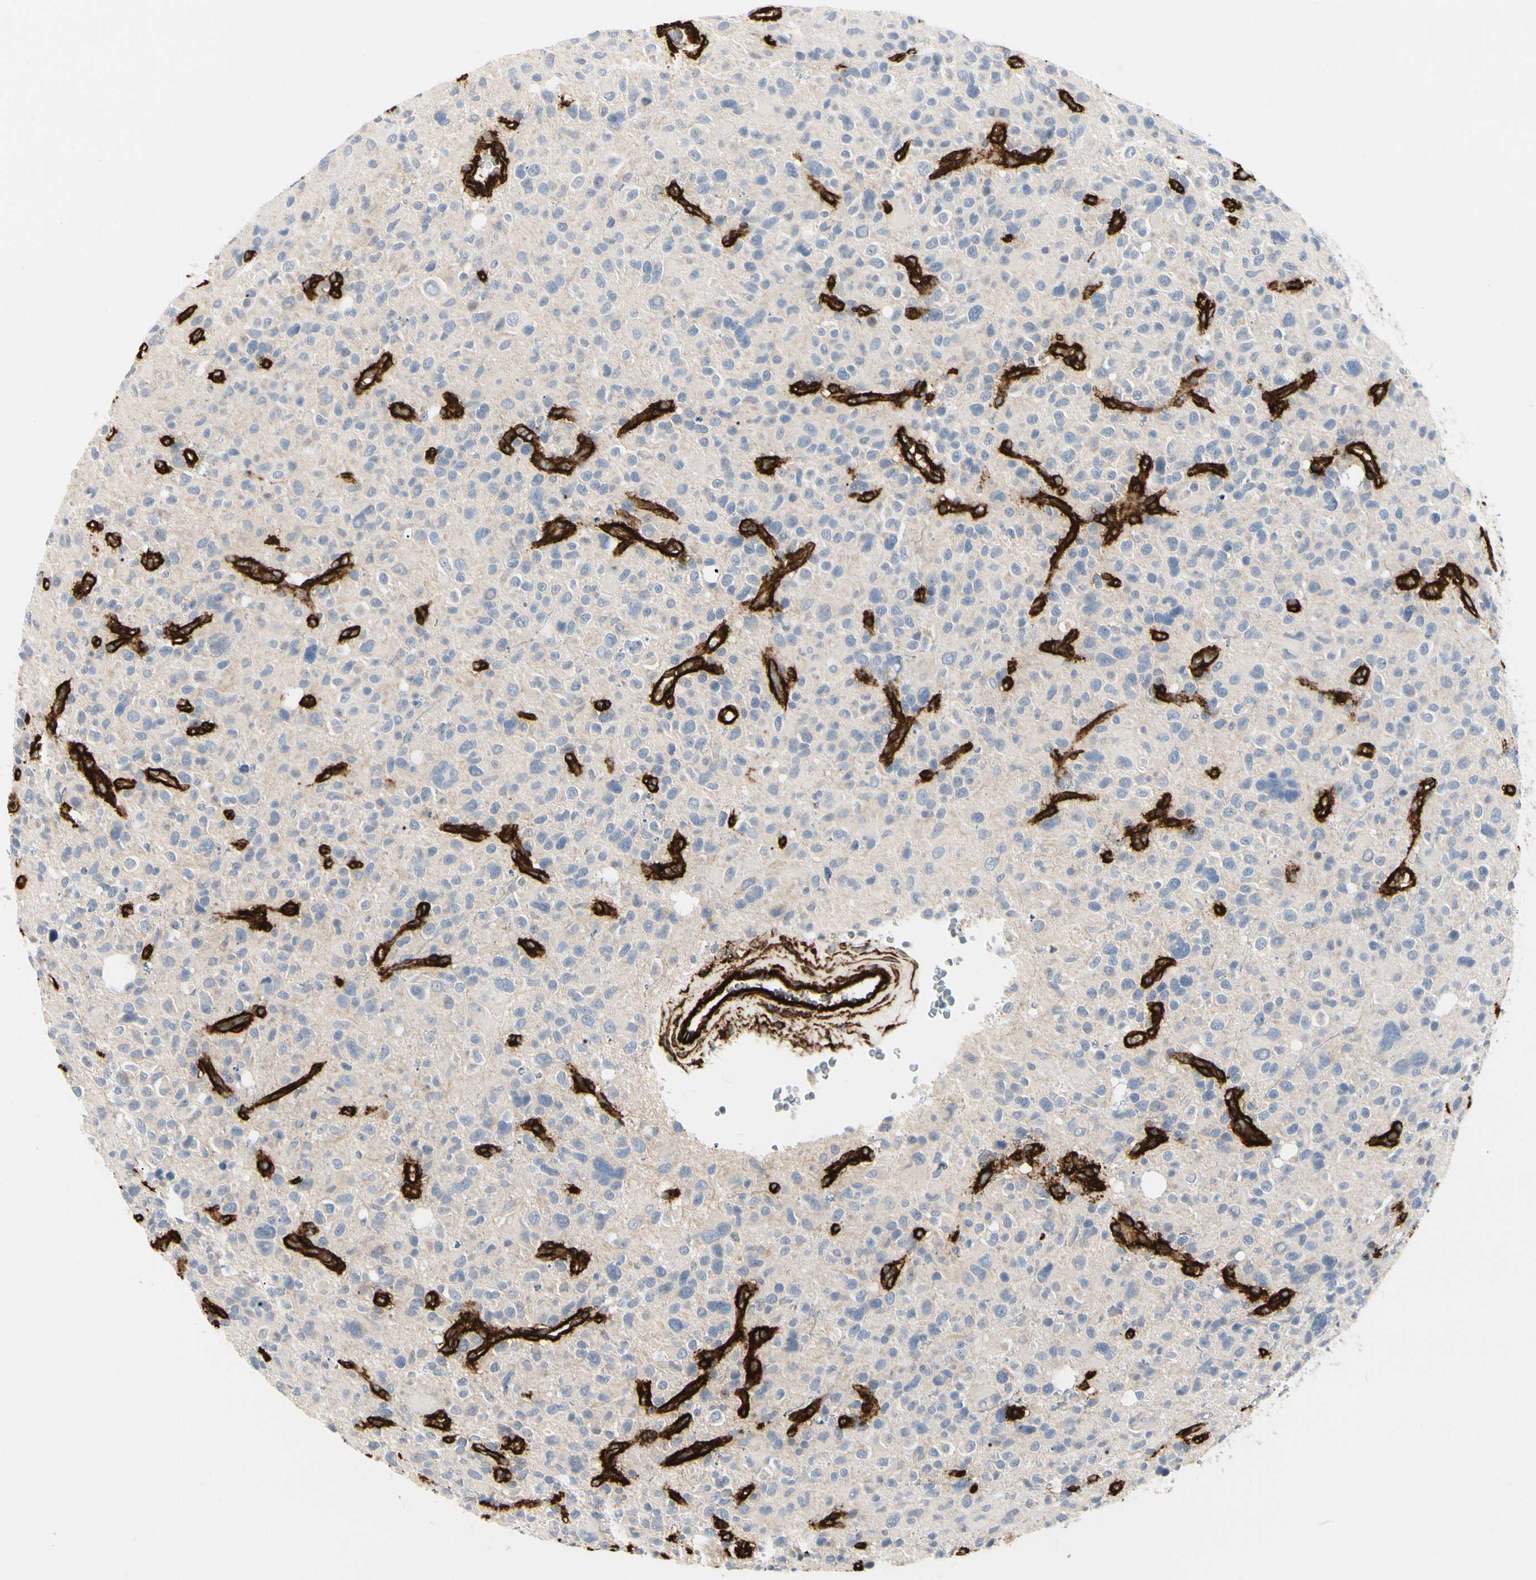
{"staining": {"intensity": "negative", "quantity": "none", "location": "none"}, "tissue": "glioma", "cell_type": "Tumor cells", "image_type": "cancer", "snomed": [{"axis": "morphology", "description": "Glioma, malignant, High grade"}, {"axis": "topography", "description": "Brain"}], "caption": "High magnification brightfield microscopy of malignant glioma (high-grade) stained with DAB (3,3'-diaminobenzidine) (brown) and counterstained with hematoxylin (blue): tumor cells show no significant expression.", "gene": "GGT5", "patient": {"sex": "male", "age": 48}}